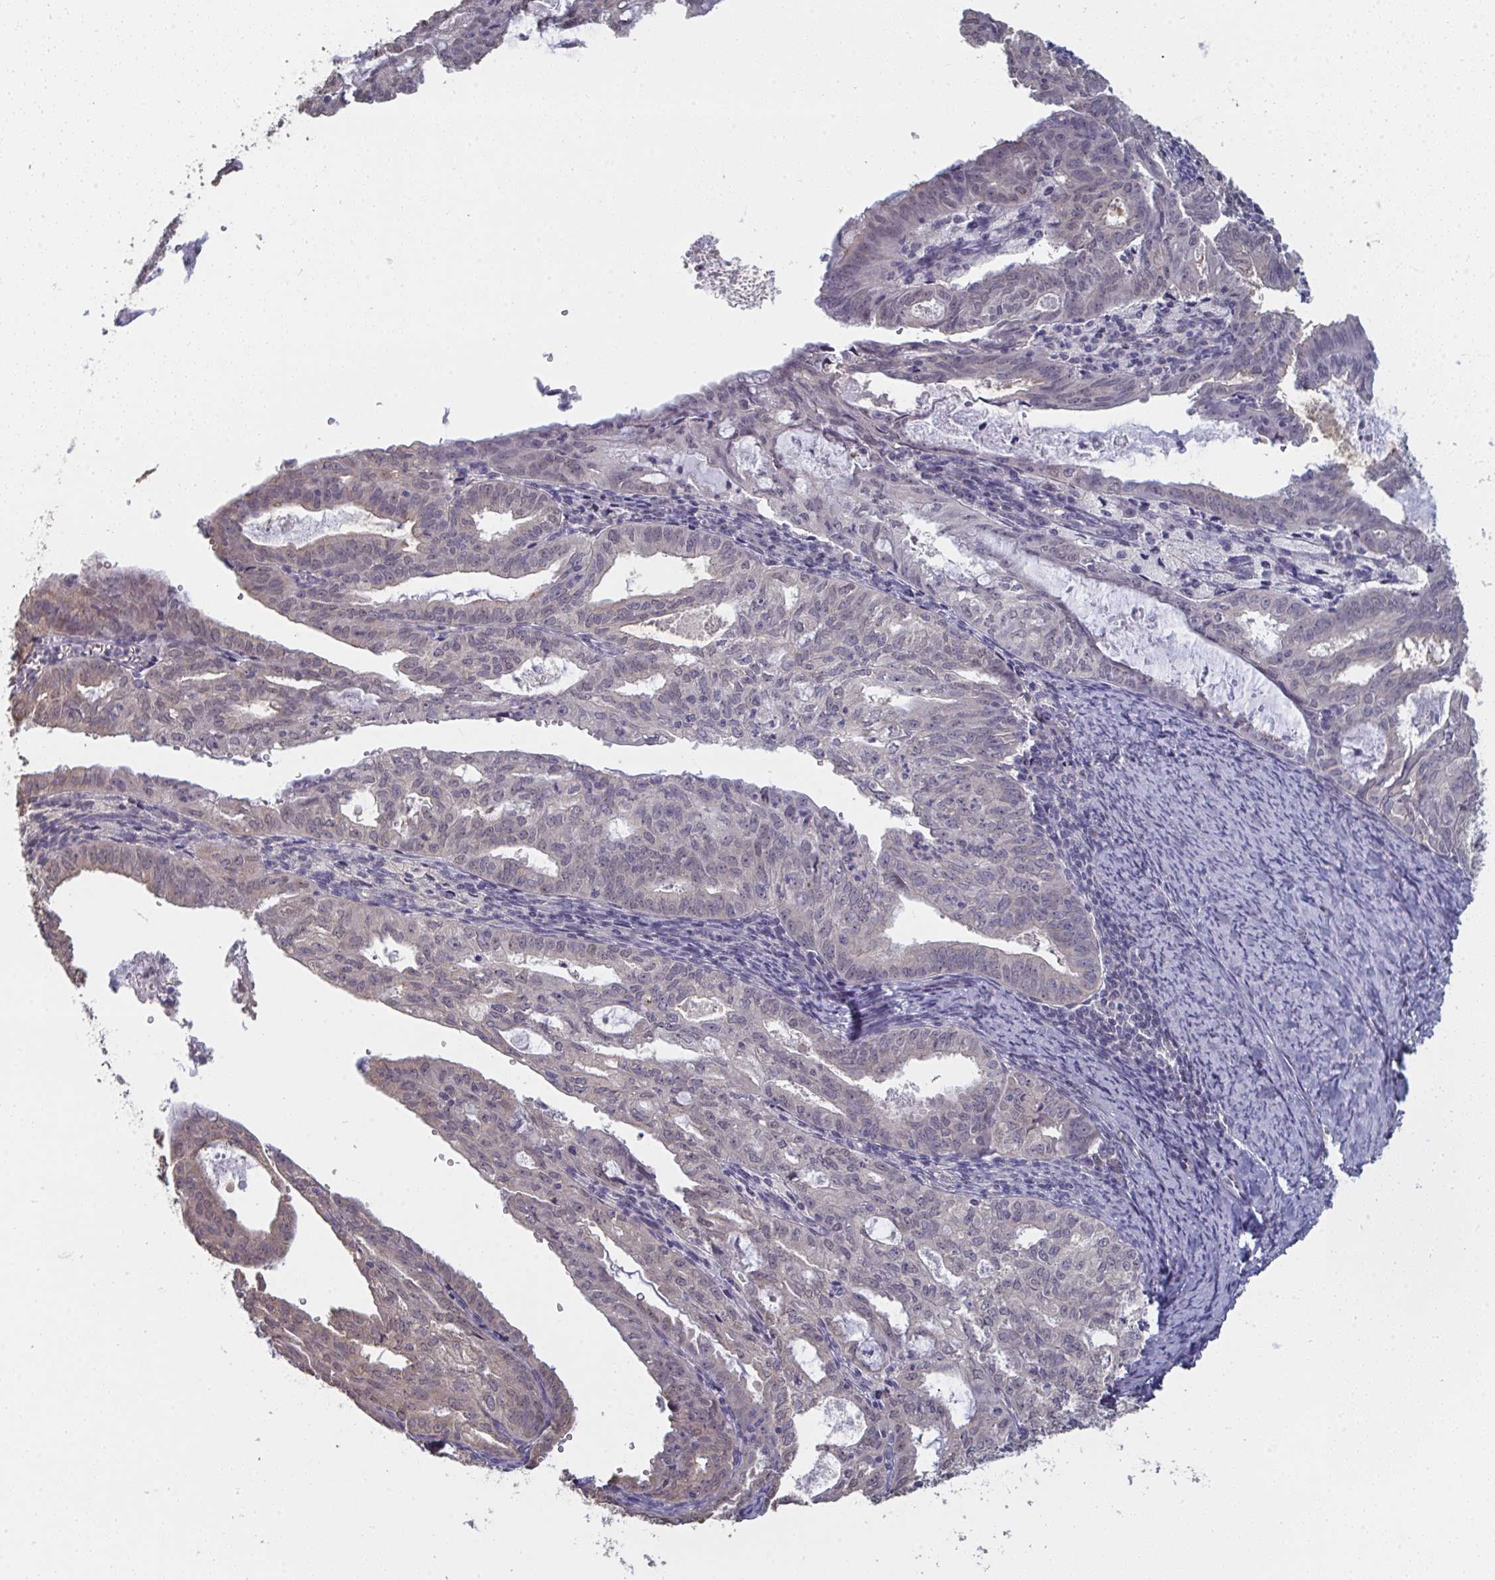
{"staining": {"intensity": "weak", "quantity": "<25%", "location": "cytoplasmic/membranous"}, "tissue": "endometrial cancer", "cell_type": "Tumor cells", "image_type": "cancer", "snomed": [{"axis": "morphology", "description": "Adenocarcinoma, NOS"}, {"axis": "topography", "description": "Endometrium"}], "caption": "Immunohistochemistry photomicrograph of human endometrial adenocarcinoma stained for a protein (brown), which demonstrates no staining in tumor cells.", "gene": "LIX1", "patient": {"sex": "female", "age": 70}}